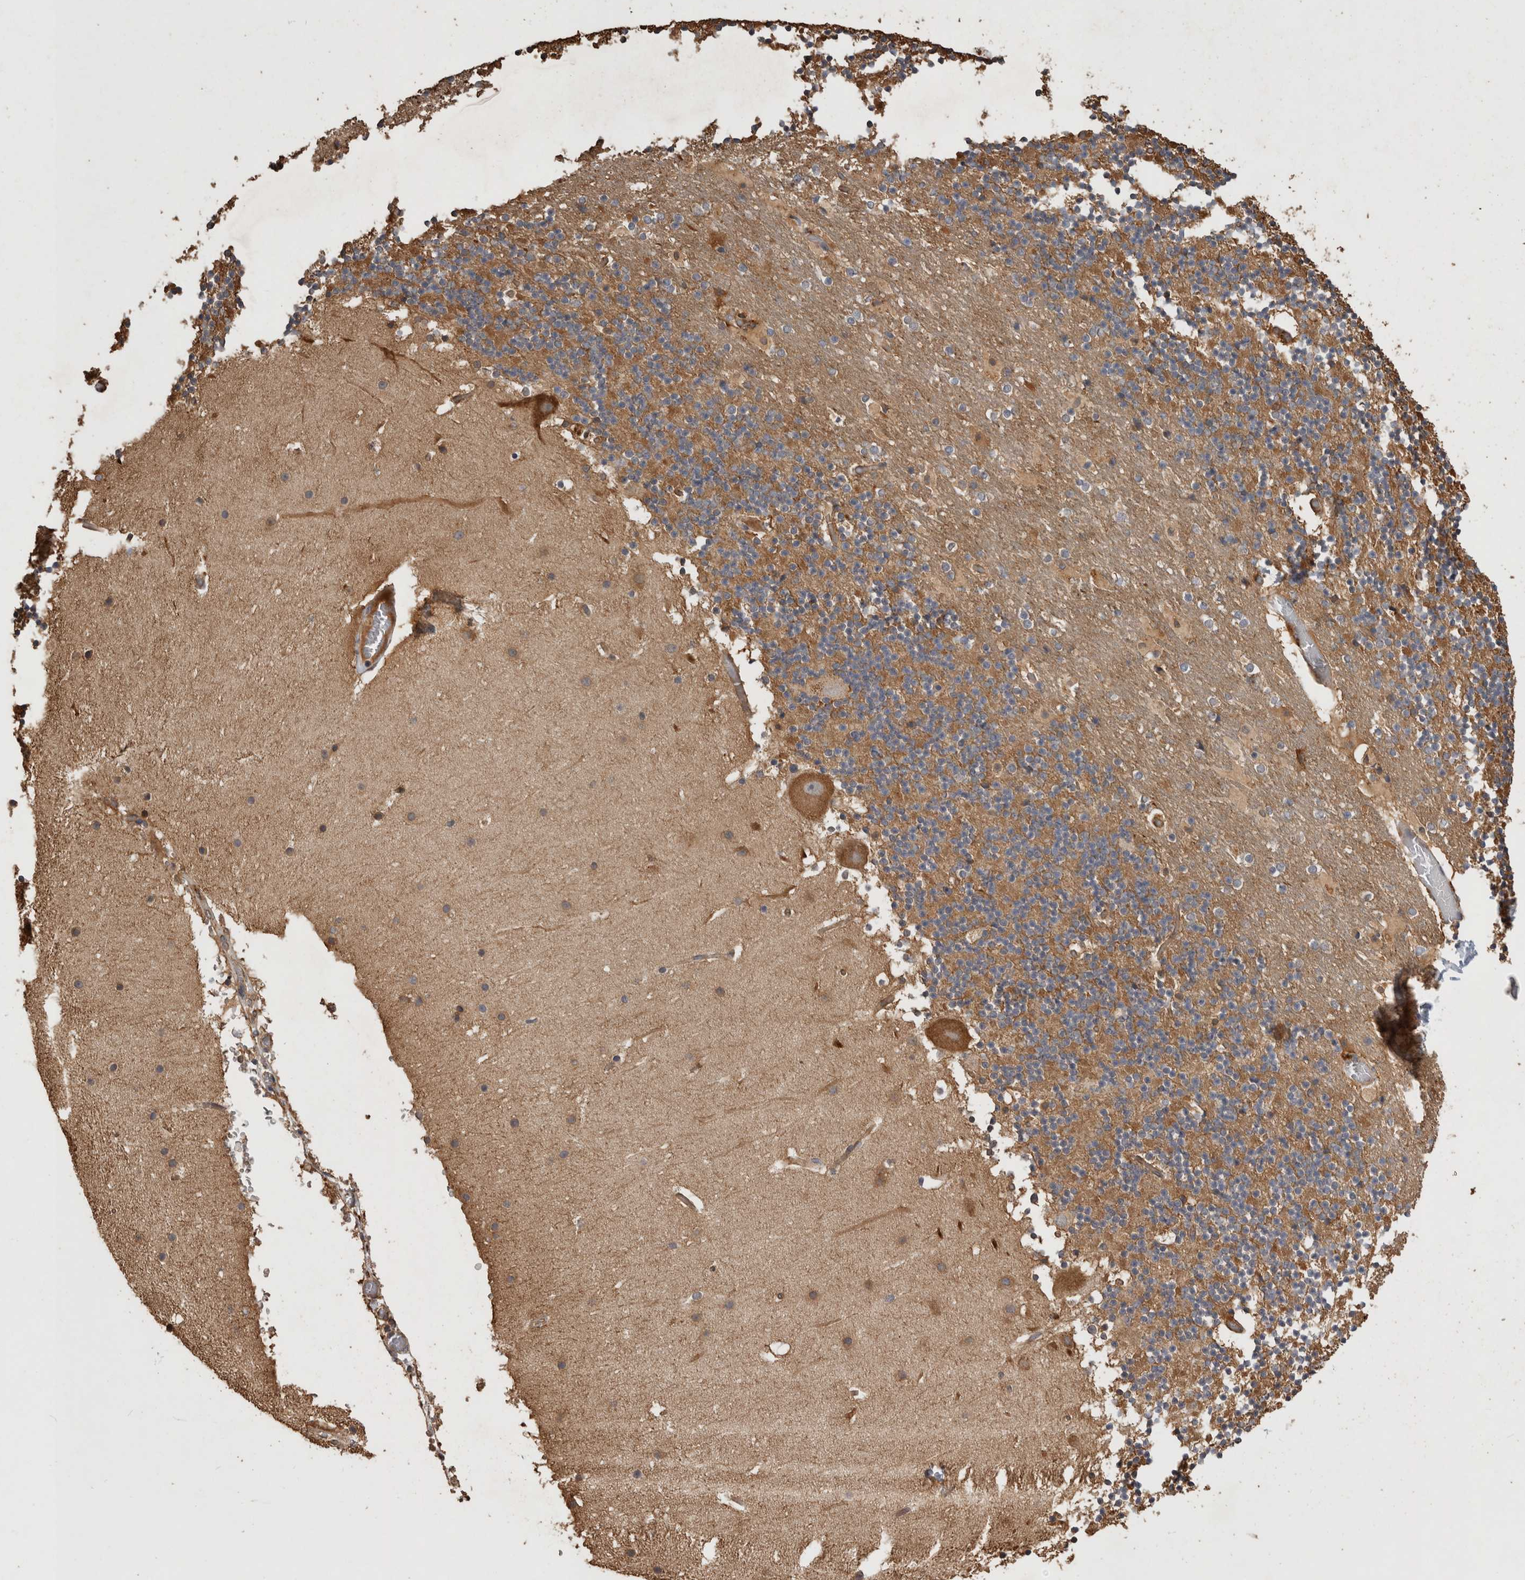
{"staining": {"intensity": "moderate", "quantity": ">75%", "location": "cytoplasmic/membranous"}, "tissue": "cerebellum", "cell_type": "Cells in granular layer", "image_type": "normal", "snomed": [{"axis": "morphology", "description": "Normal tissue, NOS"}, {"axis": "topography", "description": "Cerebellum"}], "caption": "IHC micrograph of benign cerebellum: cerebellum stained using immunohistochemistry demonstrates medium levels of moderate protein expression localized specifically in the cytoplasmic/membranous of cells in granular layer, appearing as a cytoplasmic/membranous brown color.", "gene": "RHPN1", "patient": {"sex": "male", "age": 57}}